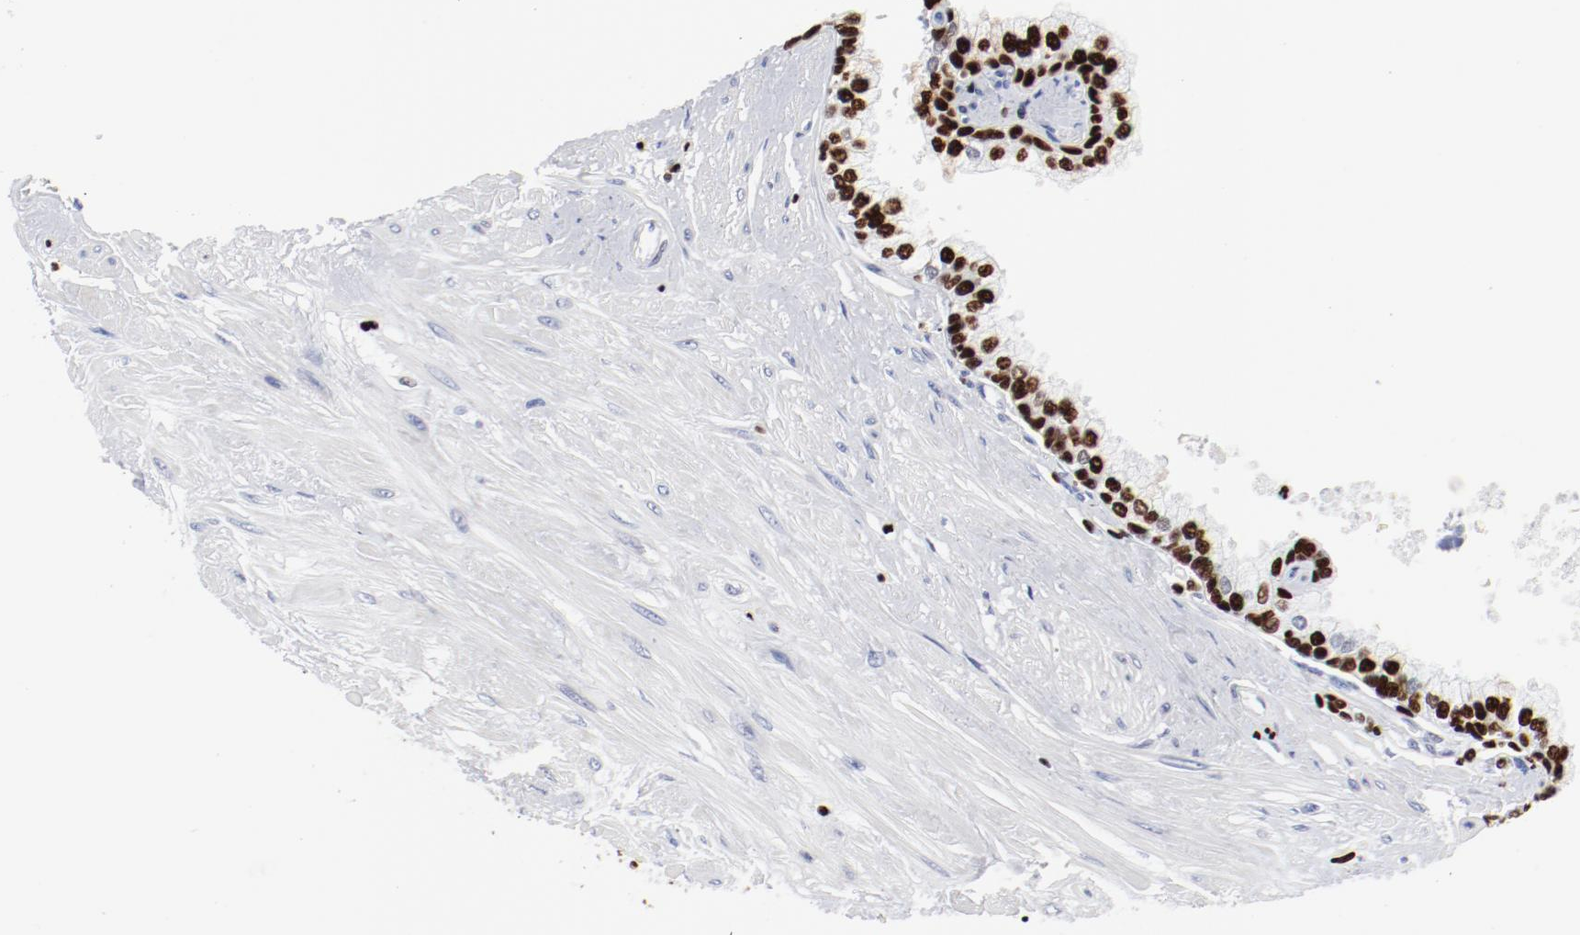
{"staining": {"intensity": "strong", "quantity": ">75%", "location": "nuclear"}, "tissue": "prostate", "cell_type": "Glandular cells", "image_type": "normal", "snomed": [{"axis": "morphology", "description": "Normal tissue, NOS"}, {"axis": "topography", "description": "Prostate"}], "caption": "A brown stain shows strong nuclear staining of a protein in glandular cells of normal prostate. (DAB (3,3'-diaminobenzidine) IHC, brown staining for protein, blue staining for nuclei).", "gene": "SMARCC2", "patient": {"sex": "male", "age": 60}}